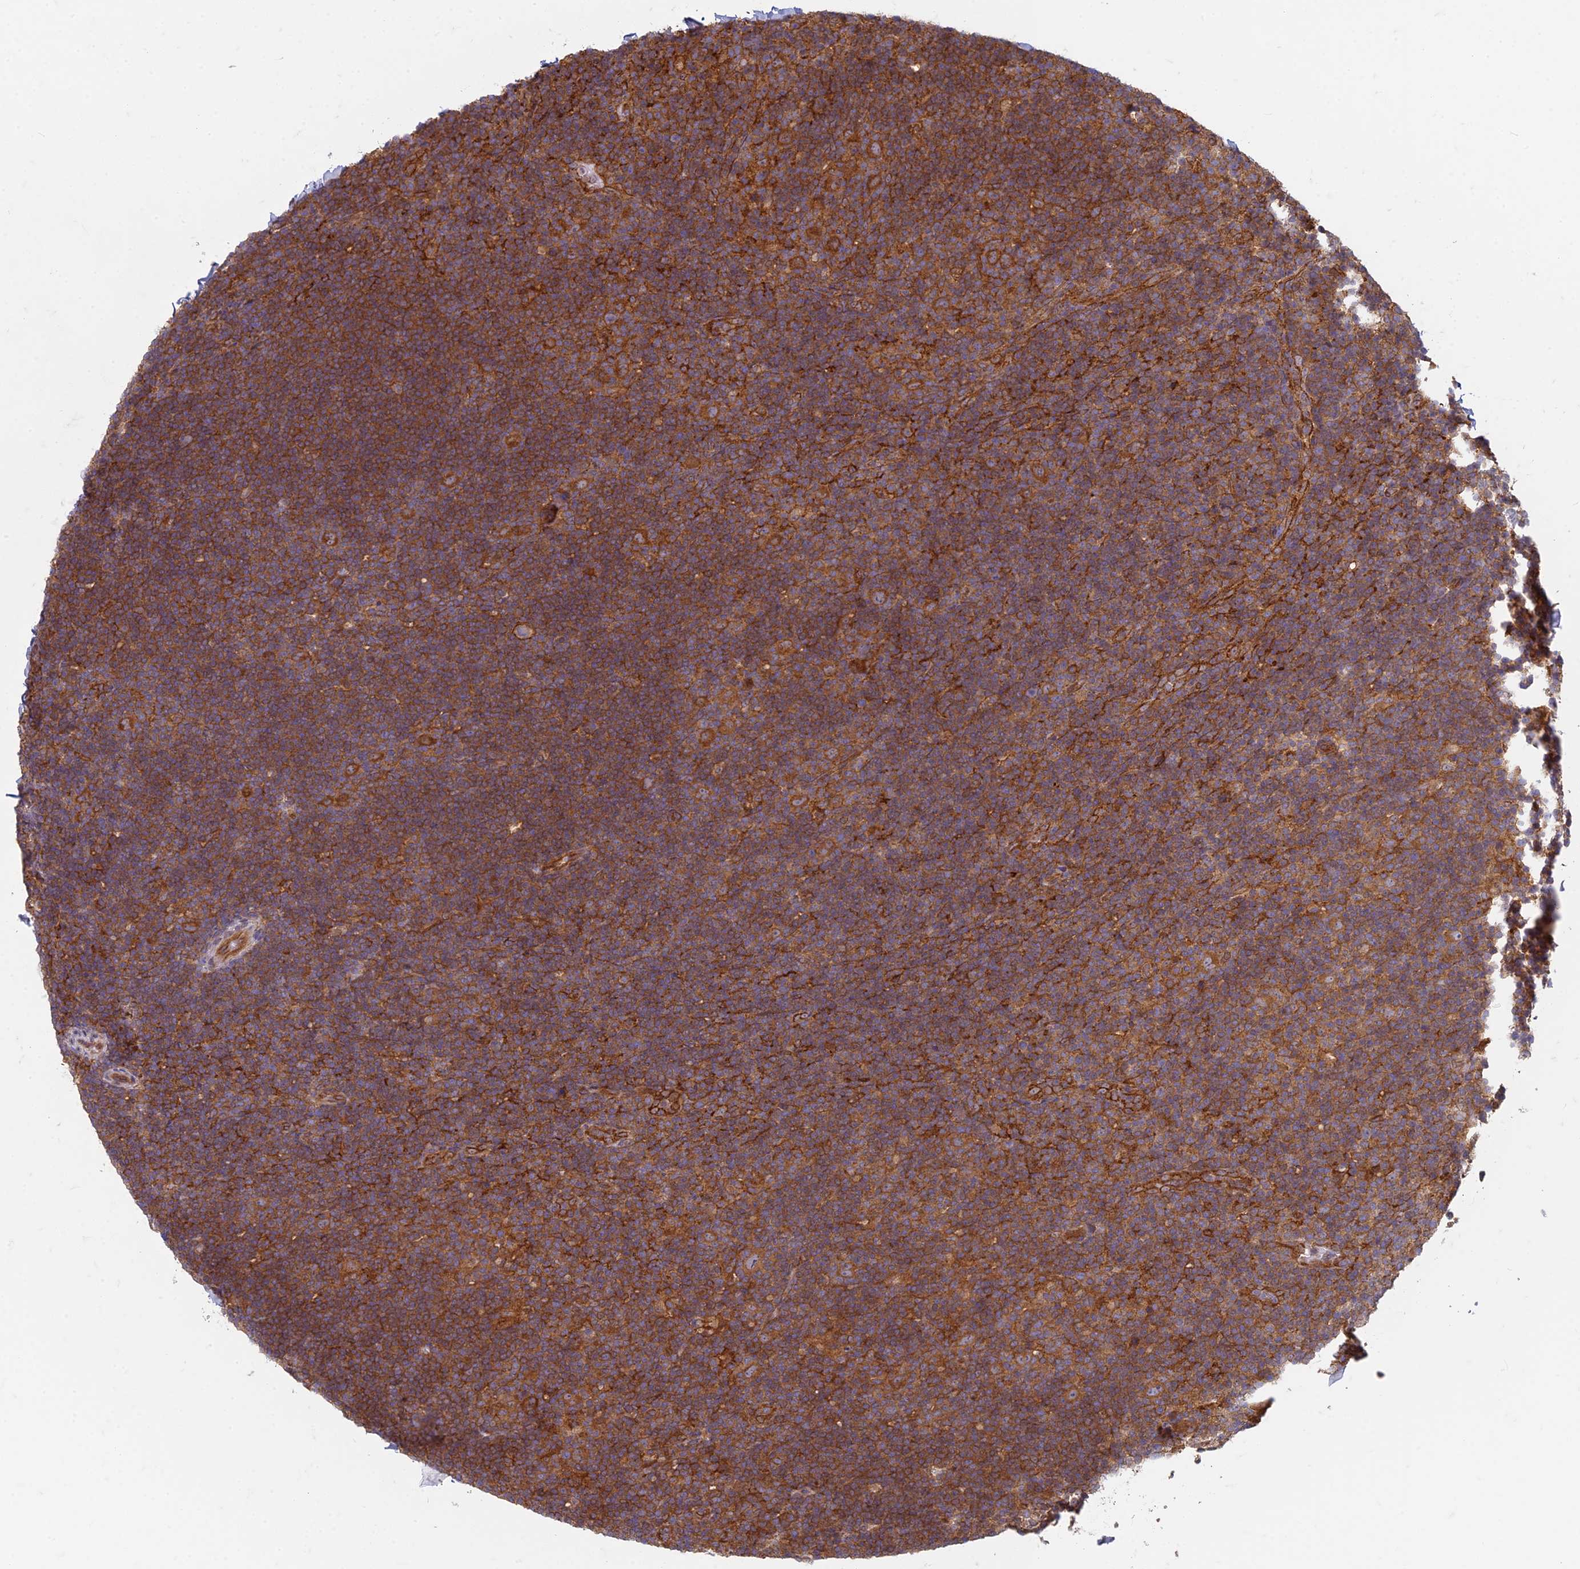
{"staining": {"intensity": "strong", "quantity": ">75%", "location": "cytoplasmic/membranous"}, "tissue": "lymphoma", "cell_type": "Tumor cells", "image_type": "cancer", "snomed": [{"axis": "morphology", "description": "Hodgkin's disease, NOS"}, {"axis": "topography", "description": "Lymph node"}], "caption": "Hodgkin's disease stained with a protein marker shows strong staining in tumor cells.", "gene": "TCF25", "patient": {"sex": "female", "age": 57}}